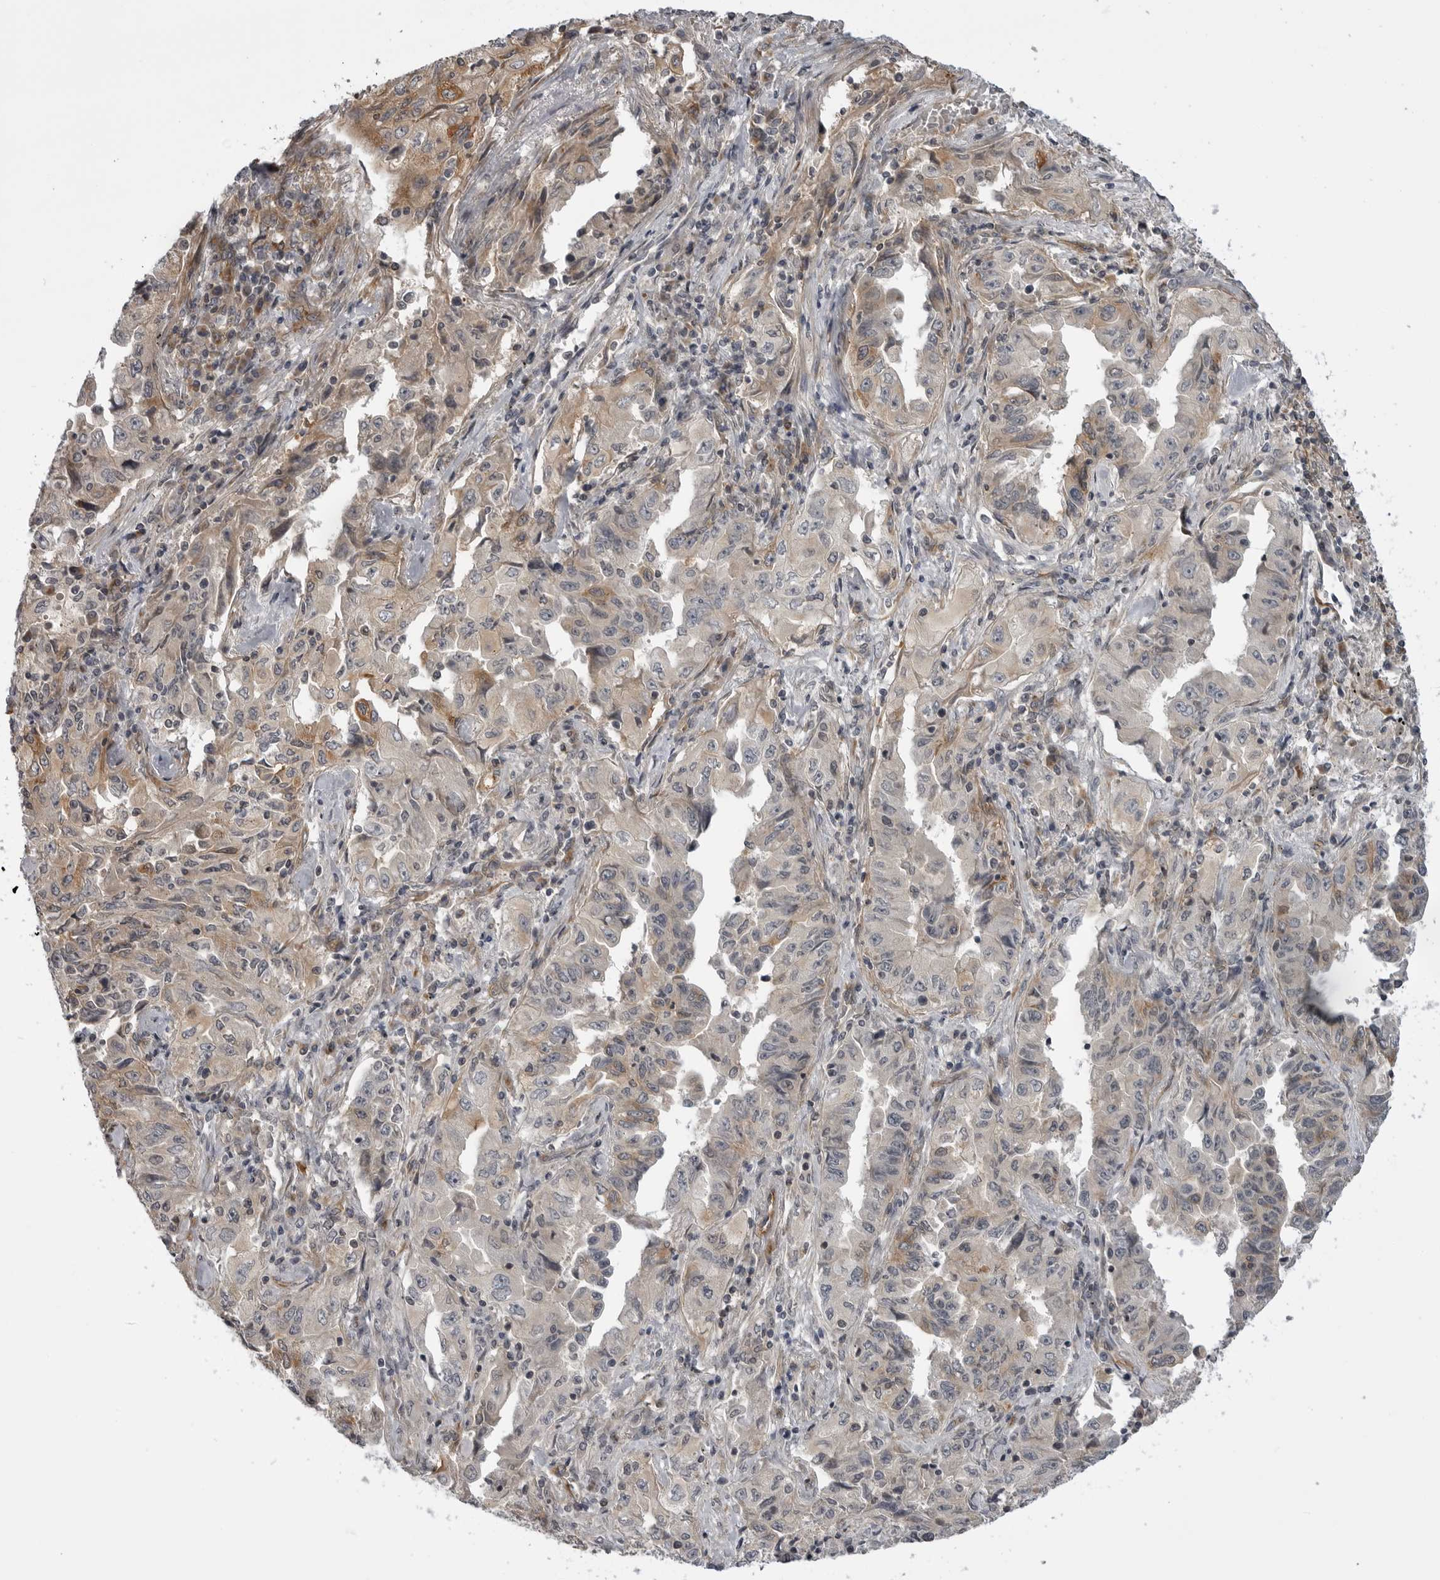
{"staining": {"intensity": "moderate", "quantity": "<25%", "location": "cytoplasmic/membranous"}, "tissue": "lung cancer", "cell_type": "Tumor cells", "image_type": "cancer", "snomed": [{"axis": "morphology", "description": "Adenocarcinoma, NOS"}, {"axis": "topography", "description": "Lung"}], "caption": "This image reveals adenocarcinoma (lung) stained with immunohistochemistry to label a protein in brown. The cytoplasmic/membranous of tumor cells show moderate positivity for the protein. Nuclei are counter-stained blue.", "gene": "LRRC45", "patient": {"sex": "female", "age": 51}}